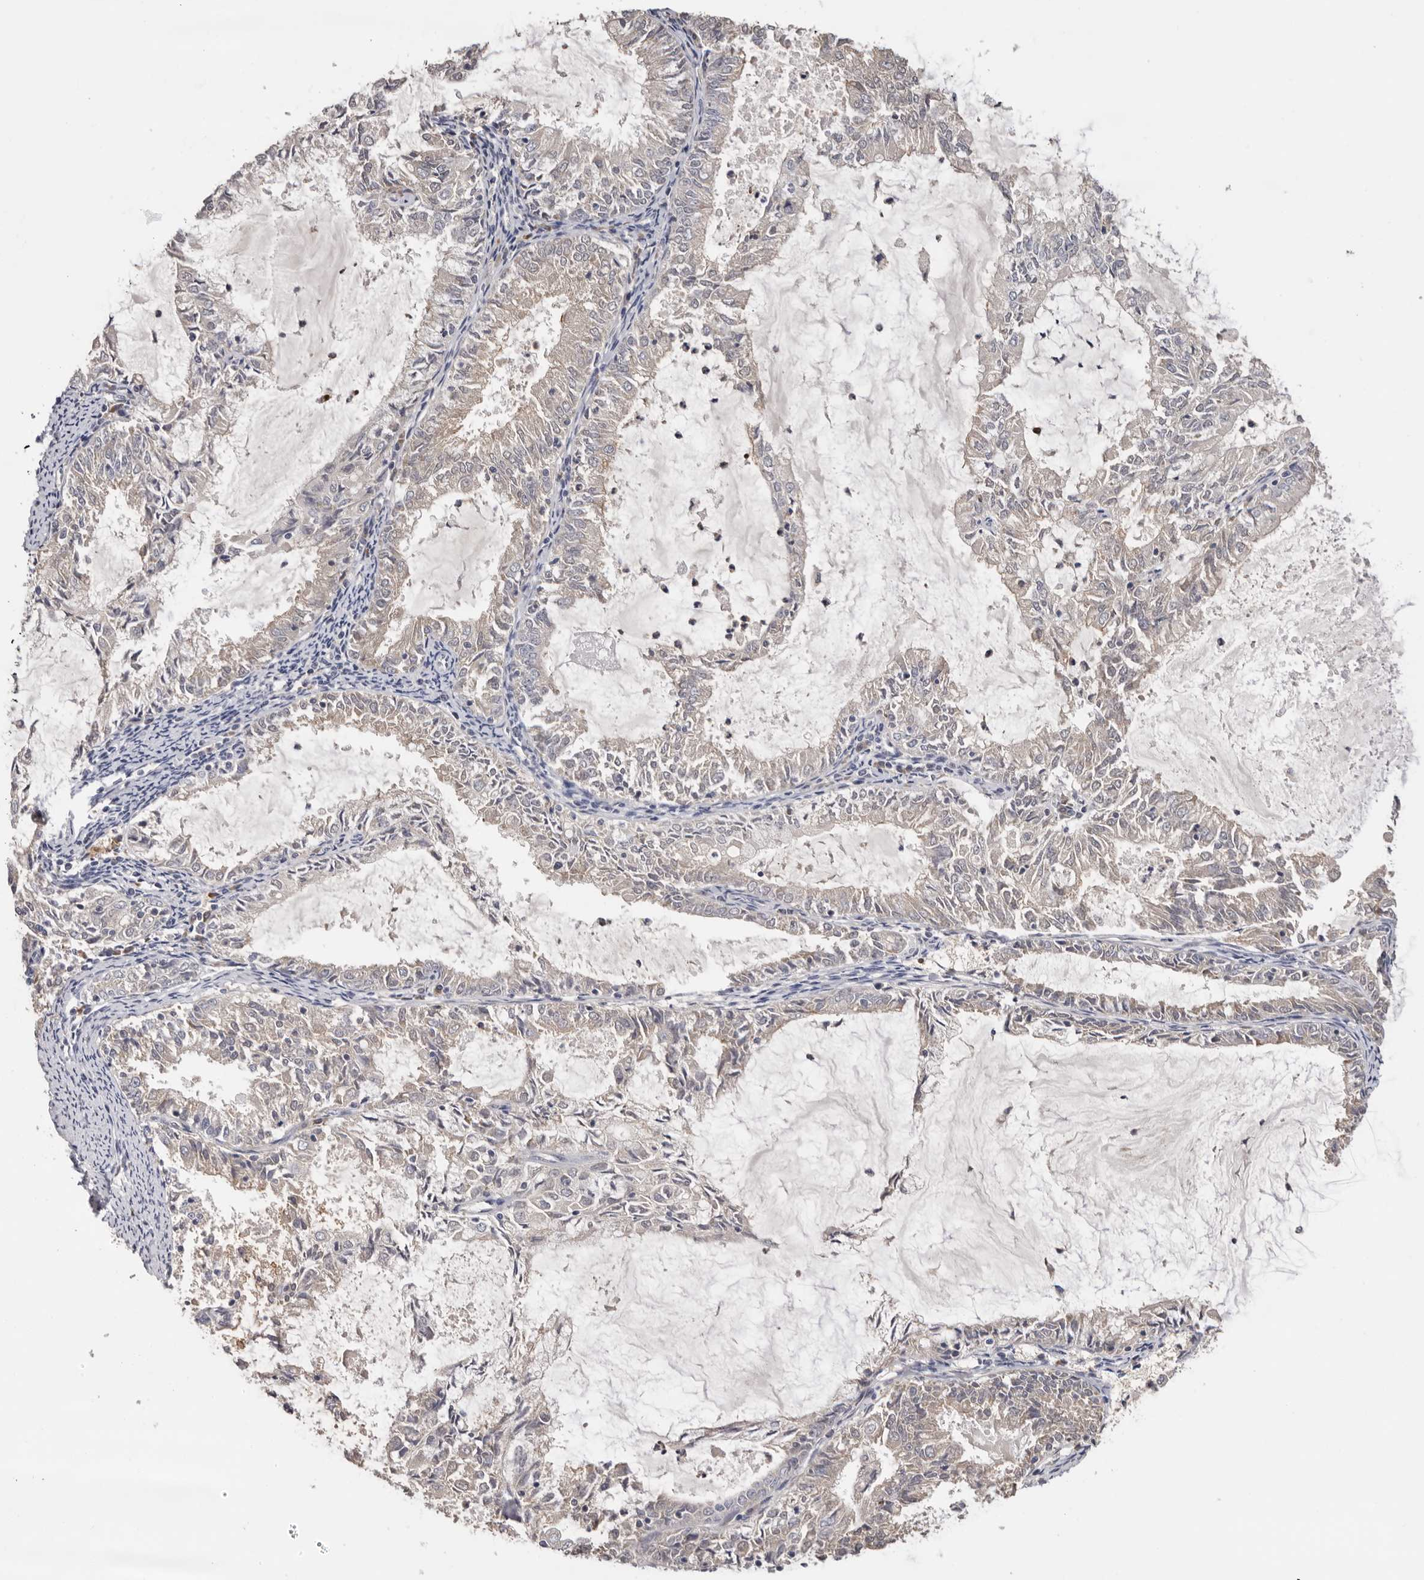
{"staining": {"intensity": "weak", "quantity": ">75%", "location": "cytoplasmic/membranous"}, "tissue": "endometrial cancer", "cell_type": "Tumor cells", "image_type": "cancer", "snomed": [{"axis": "morphology", "description": "Adenocarcinoma, NOS"}, {"axis": "topography", "description": "Endometrium"}], "caption": "Immunohistochemical staining of human endometrial adenocarcinoma displays low levels of weak cytoplasmic/membranous positivity in about >75% of tumor cells. (Stains: DAB in brown, nuclei in blue, Microscopy: brightfield microscopy at high magnification).", "gene": "KIF2B", "patient": {"sex": "female", "age": 57}}